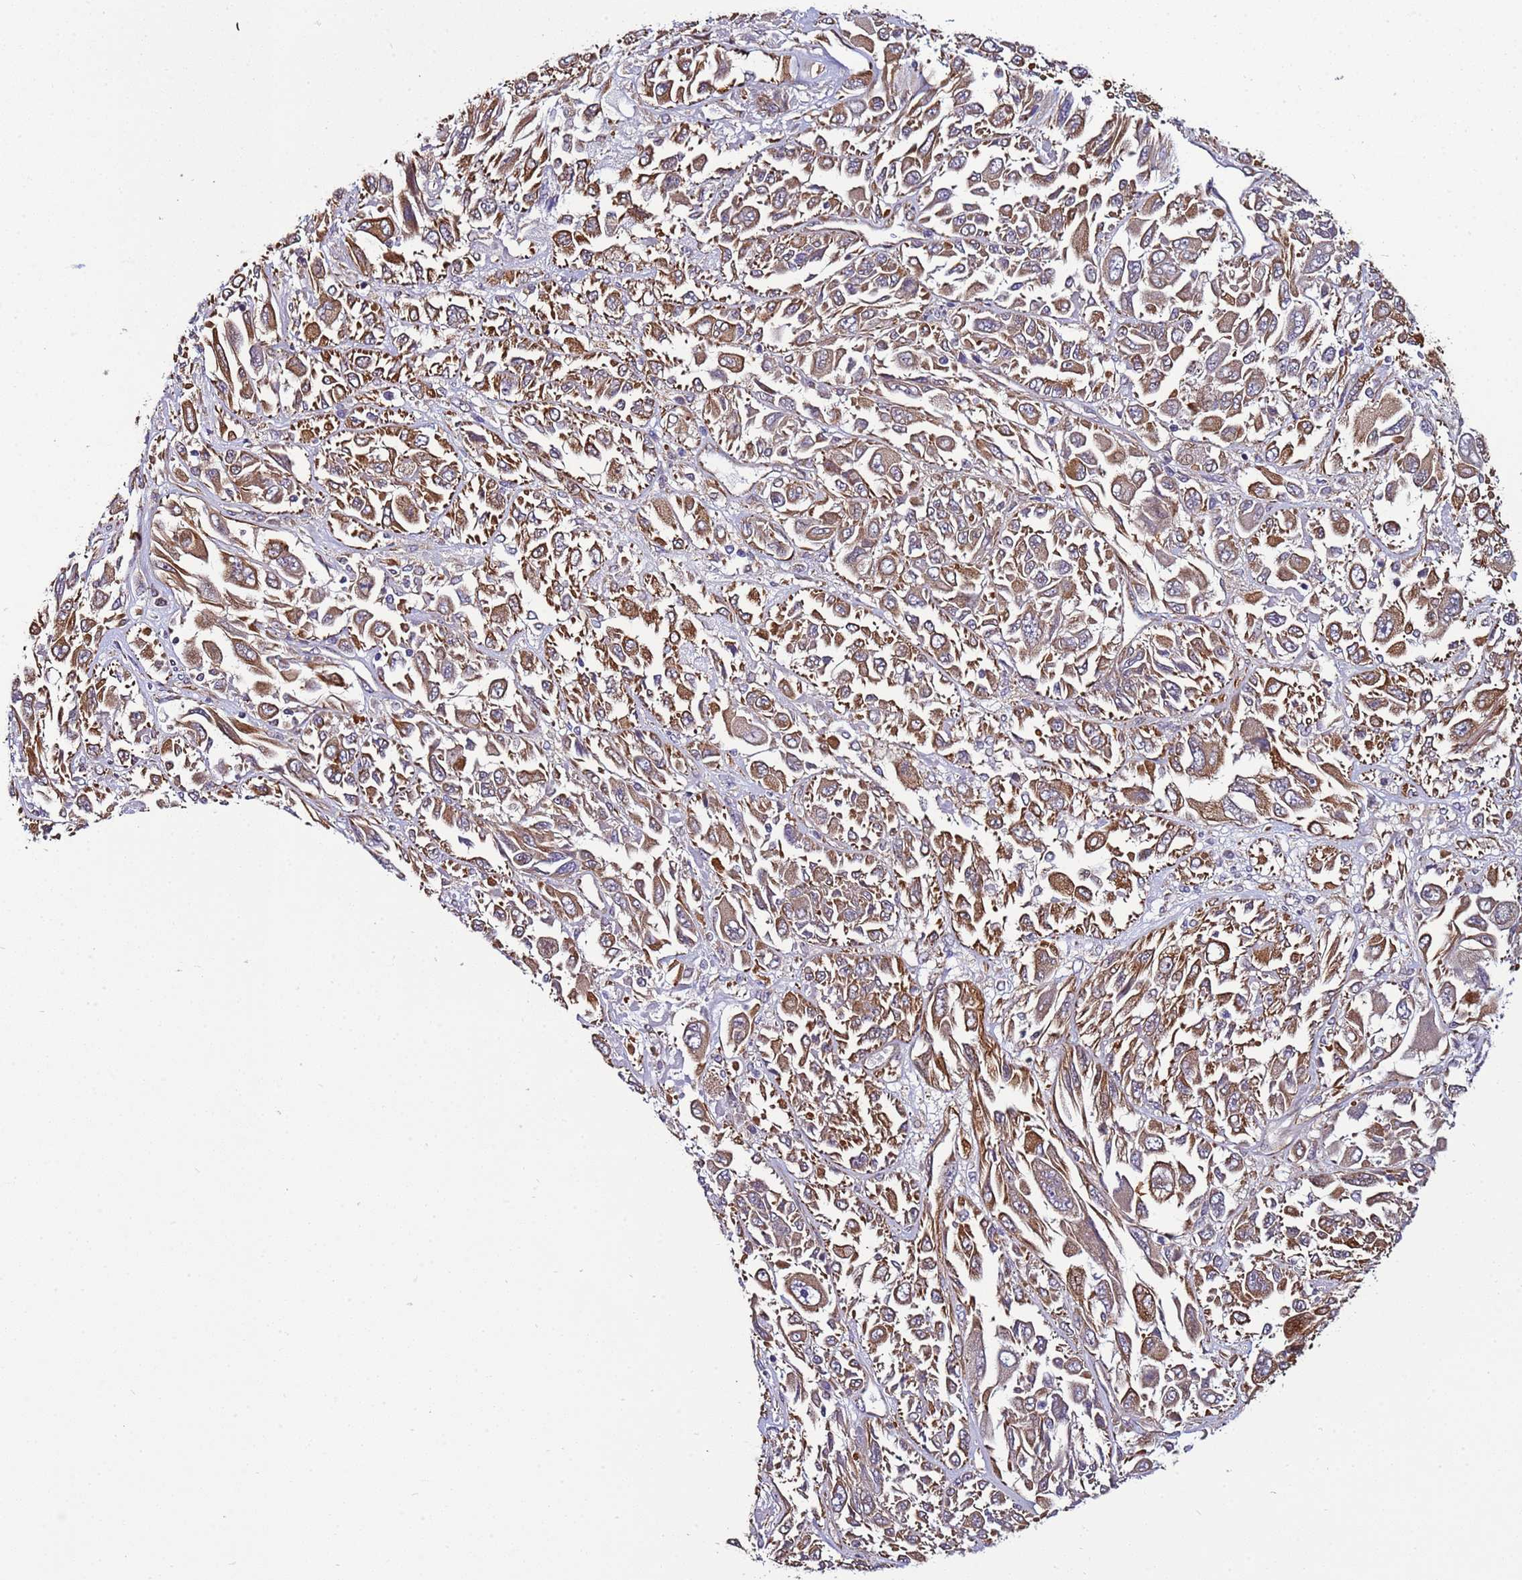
{"staining": {"intensity": "moderate", "quantity": ">75%", "location": "cytoplasmic/membranous"}, "tissue": "melanoma", "cell_type": "Tumor cells", "image_type": "cancer", "snomed": [{"axis": "morphology", "description": "Malignant melanoma, NOS"}, {"axis": "topography", "description": "Skin"}], "caption": "An immunohistochemistry (IHC) micrograph of neoplastic tissue is shown. Protein staining in brown highlights moderate cytoplasmic/membranous positivity in melanoma within tumor cells.", "gene": "MCRIP1", "patient": {"sex": "female", "age": 91}}